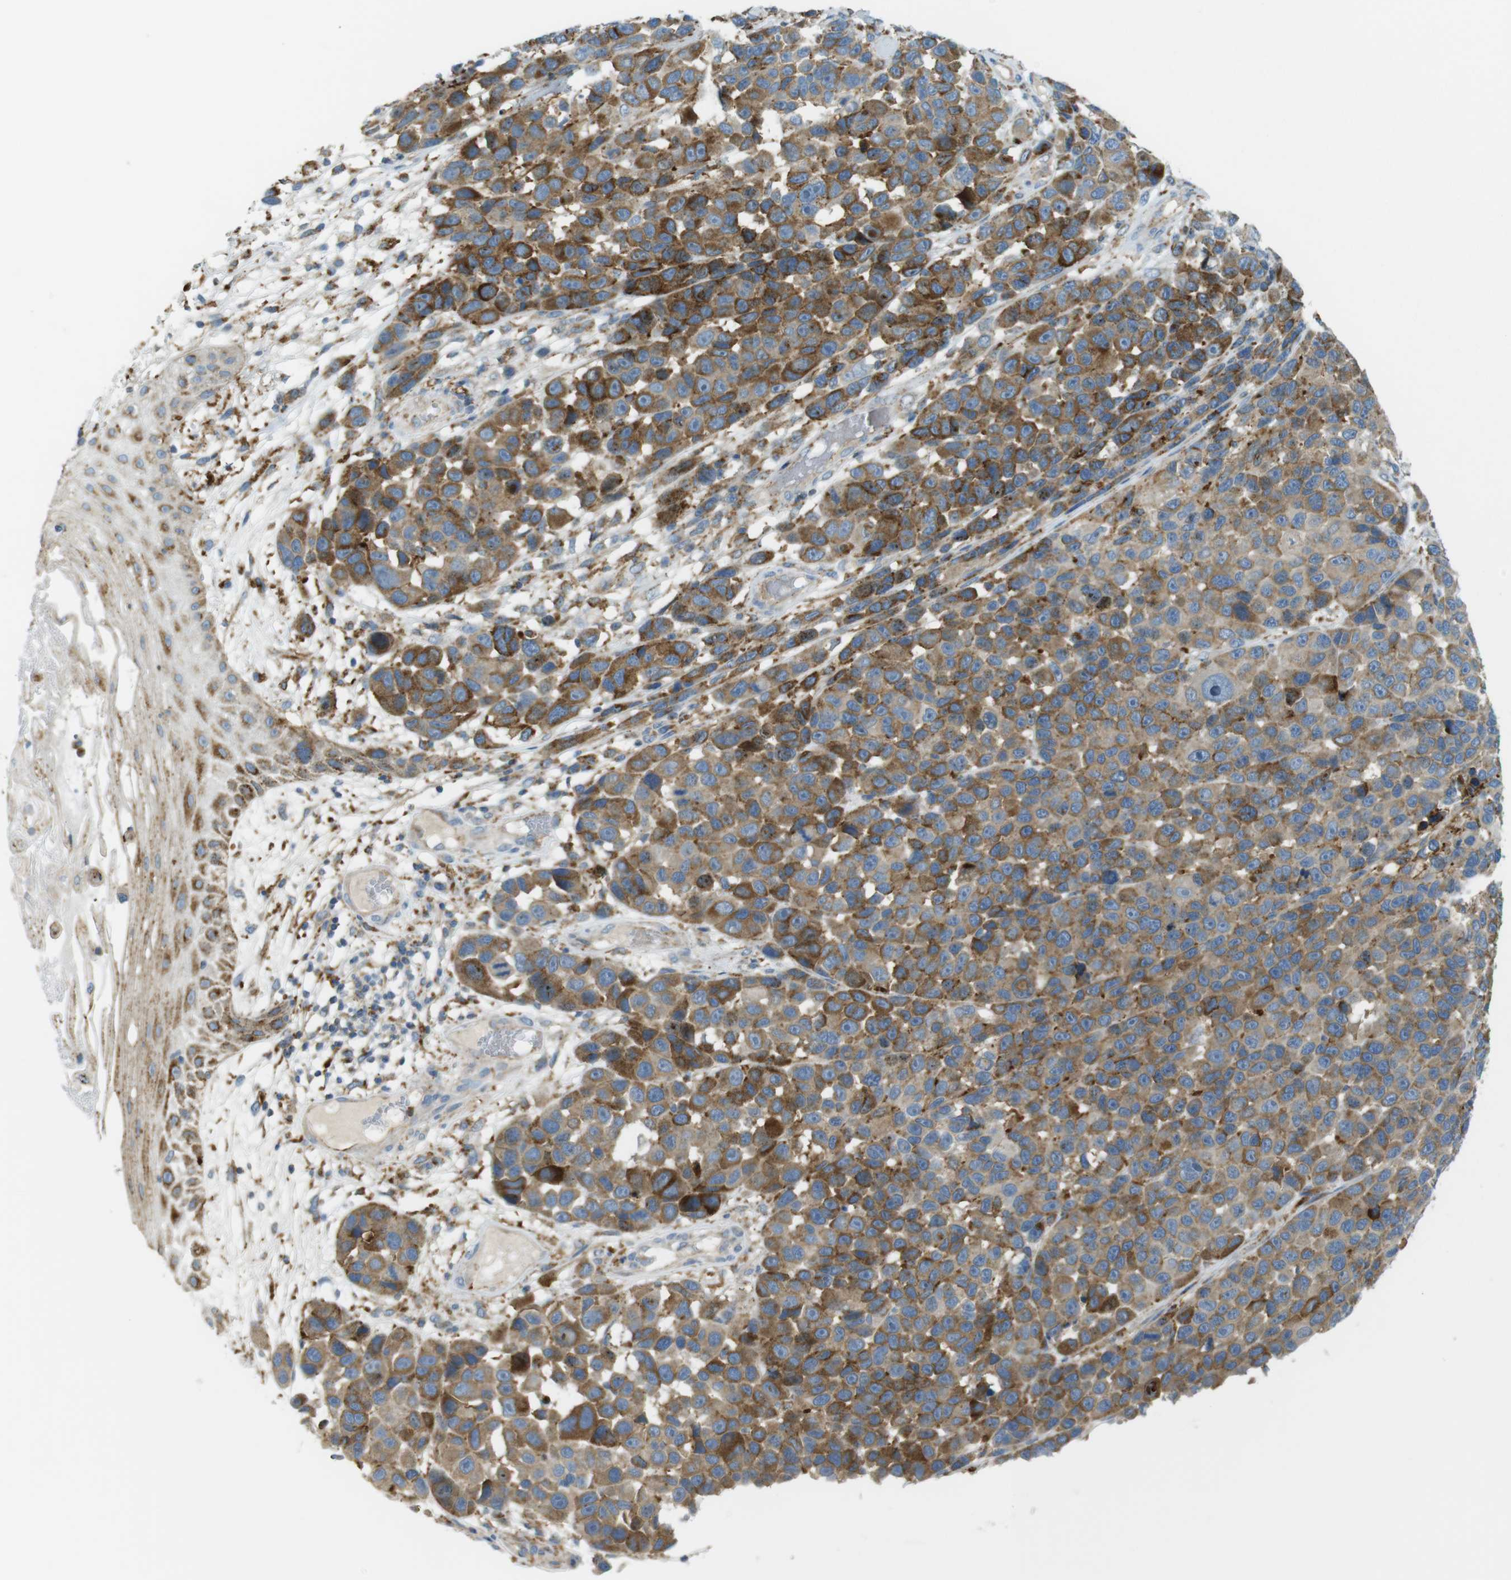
{"staining": {"intensity": "moderate", "quantity": ">75%", "location": "cytoplasmic/membranous"}, "tissue": "melanoma", "cell_type": "Tumor cells", "image_type": "cancer", "snomed": [{"axis": "morphology", "description": "Malignant melanoma, NOS"}, {"axis": "topography", "description": "Skin"}], "caption": "Immunohistochemistry (DAB) staining of melanoma displays moderate cytoplasmic/membranous protein expression in about >75% of tumor cells.", "gene": "LAMP1", "patient": {"sex": "male", "age": 53}}